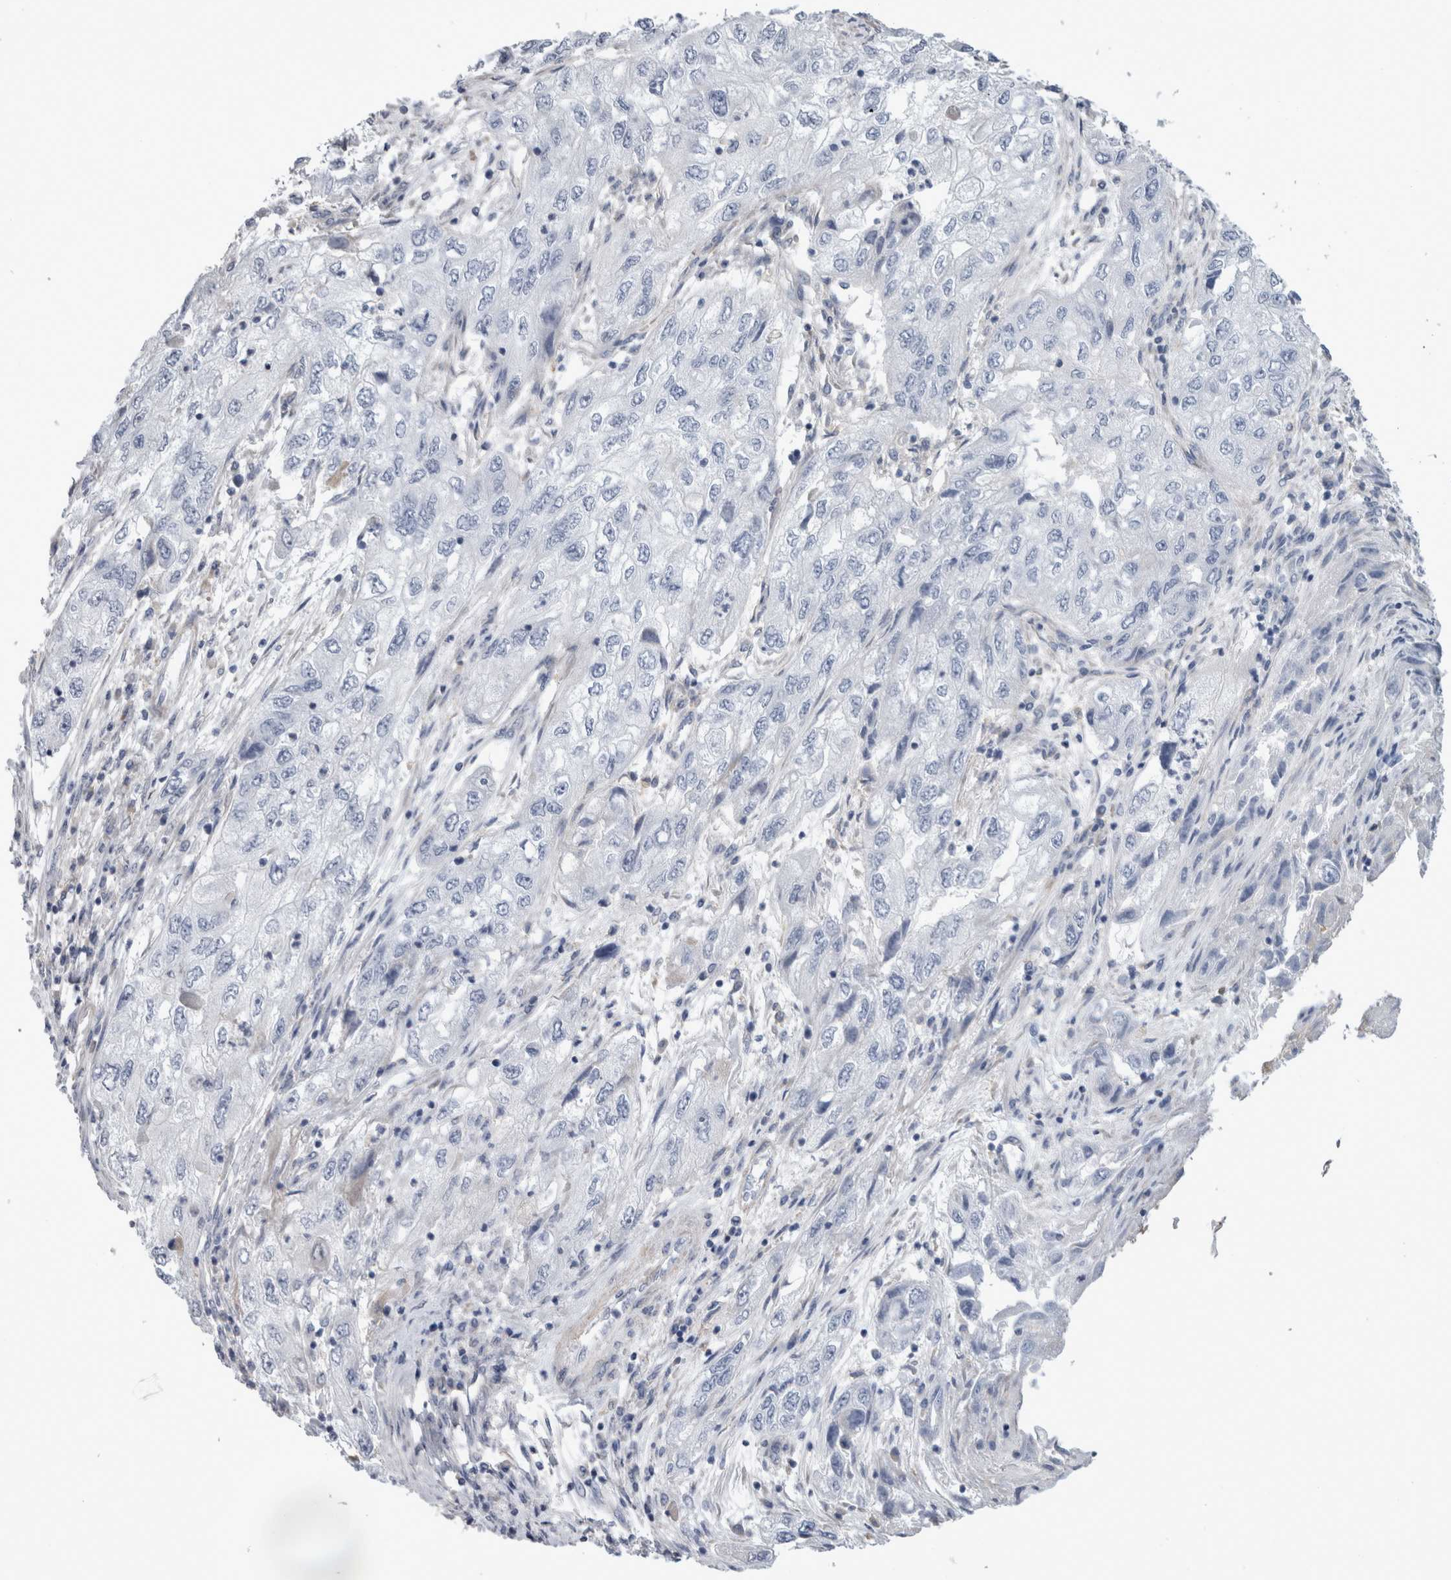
{"staining": {"intensity": "negative", "quantity": "none", "location": "none"}, "tissue": "endometrial cancer", "cell_type": "Tumor cells", "image_type": "cancer", "snomed": [{"axis": "morphology", "description": "Adenocarcinoma, NOS"}, {"axis": "topography", "description": "Endometrium"}], "caption": "DAB immunohistochemical staining of human adenocarcinoma (endometrial) demonstrates no significant positivity in tumor cells.", "gene": "SMAP2", "patient": {"sex": "female", "age": 49}}